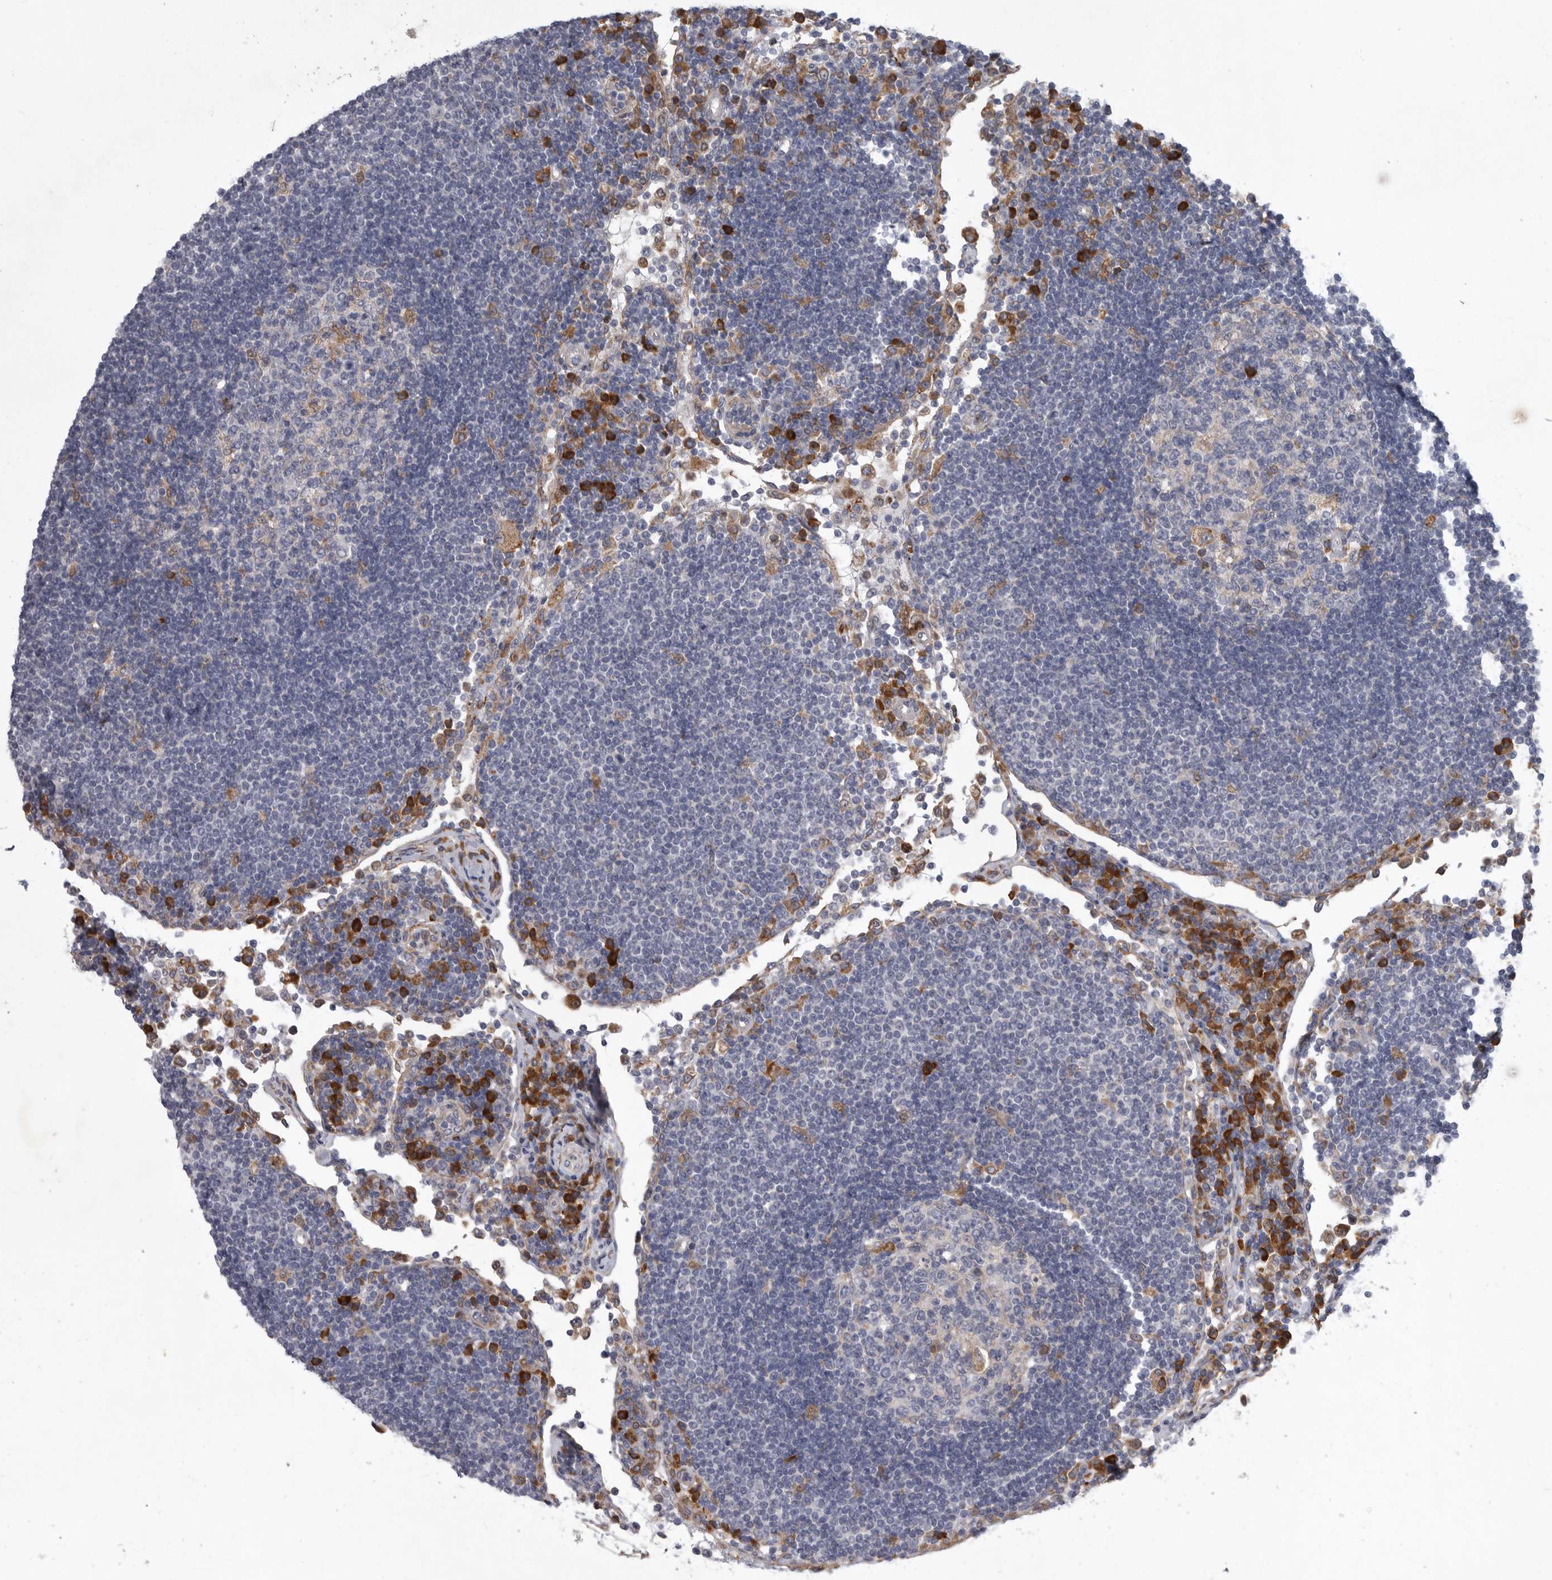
{"staining": {"intensity": "negative", "quantity": "none", "location": "none"}, "tissue": "lymph node", "cell_type": "Germinal center cells", "image_type": "normal", "snomed": [{"axis": "morphology", "description": "Normal tissue, NOS"}, {"axis": "topography", "description": "Lymph node"}], "caption": "The photomicrograph displays no significant staining in germinal center cells of lymph node.", "gene": "MINPP1", "patient": {"sex": "female", "age": 53}}